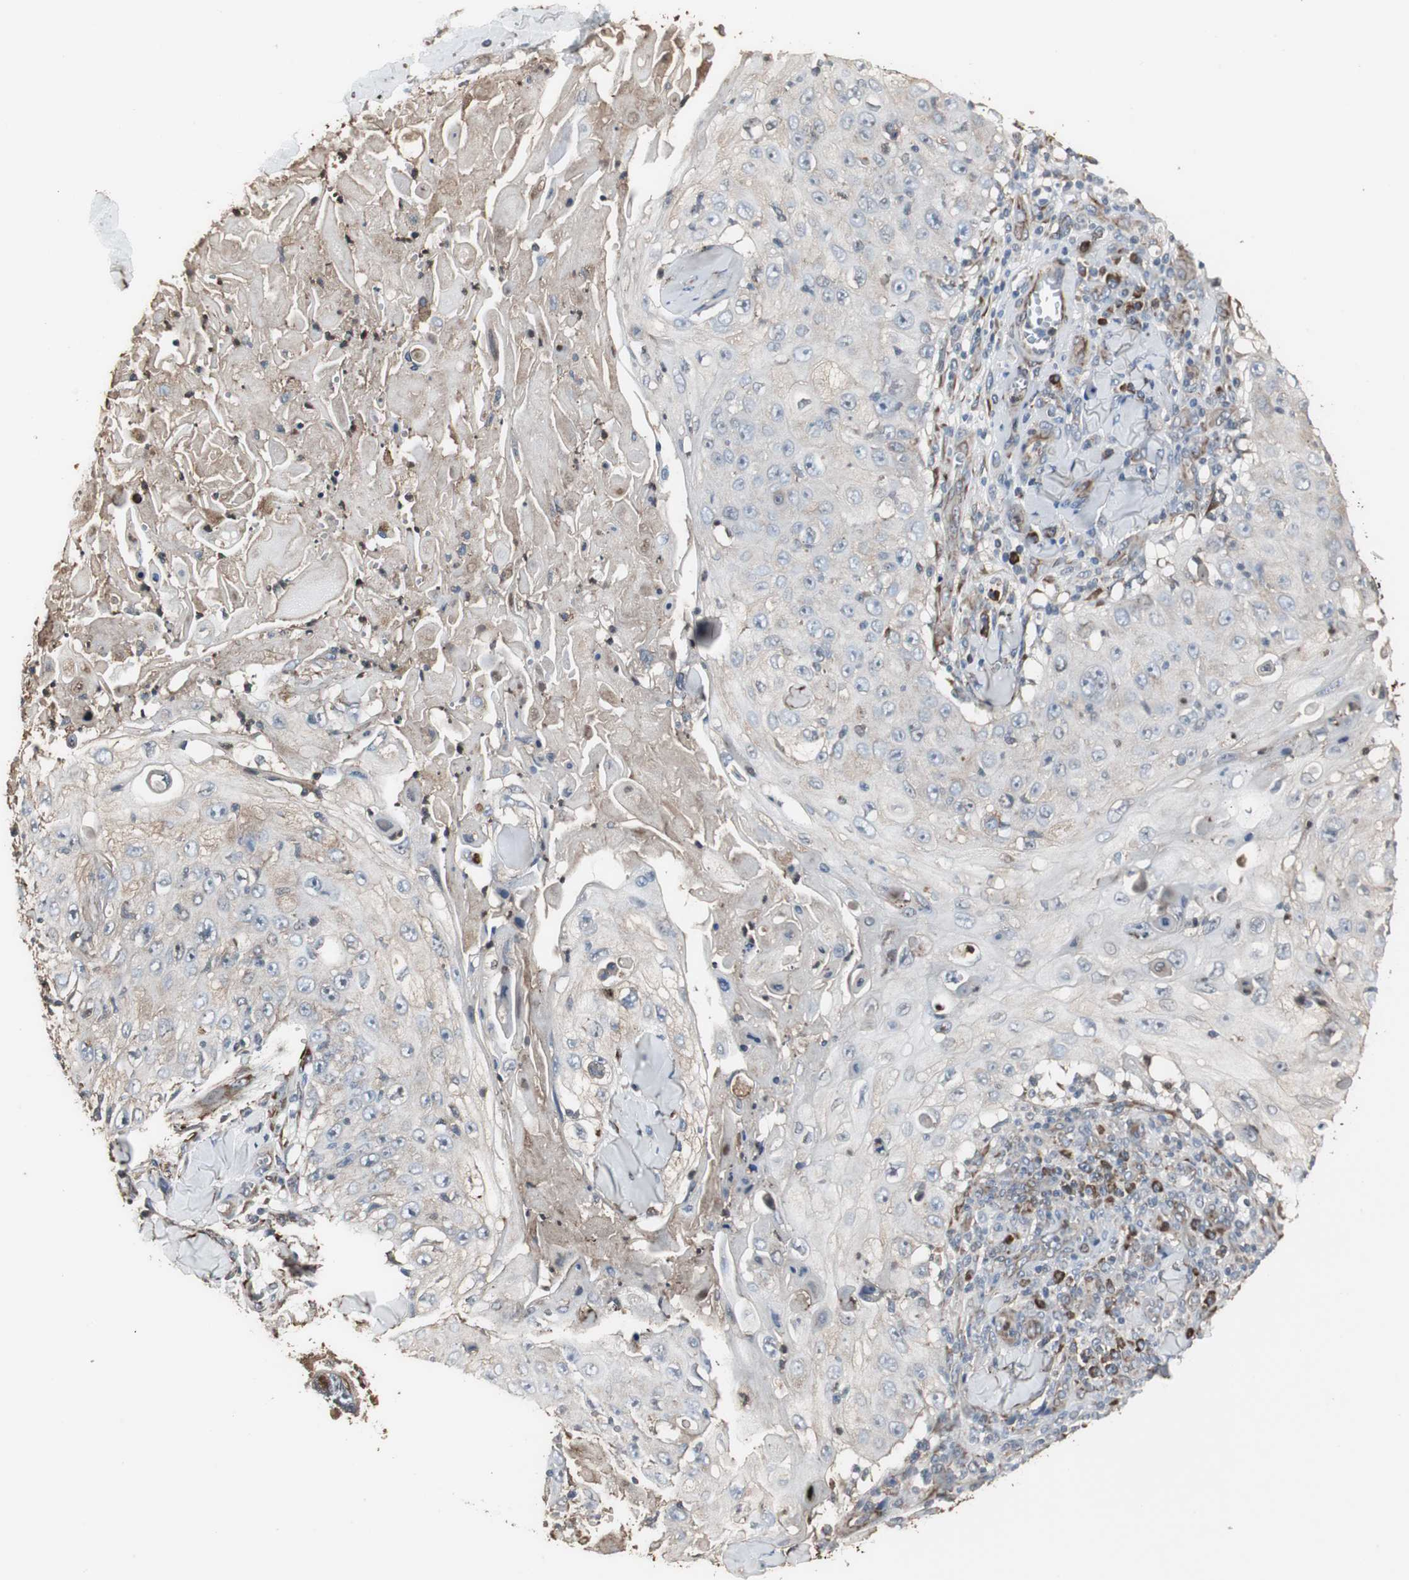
{"staining": {"intensity": "moderate", "quantity": "25%-75%", "location": "cytoplasmic/membranous"}, "tissue": "skin cancer", "cell_type": "Tumor cells", "image_type": "cancer", "snomed": [{"axis": "morphology", "description": "Squamous cell carcinoma, NOS"}, {"axis": "topography", "description": "Skin"}], "caption": "This micrograph displays skin squamous cell carcinoma stained with IHC to label a protein in brown. The cytoplasmic/membranous of tumor cells show moderate positivity for the protein. Nuclei are counter-stained blue.", "gene": "CALU", "patient": {"sex": "male", "age": 86}}